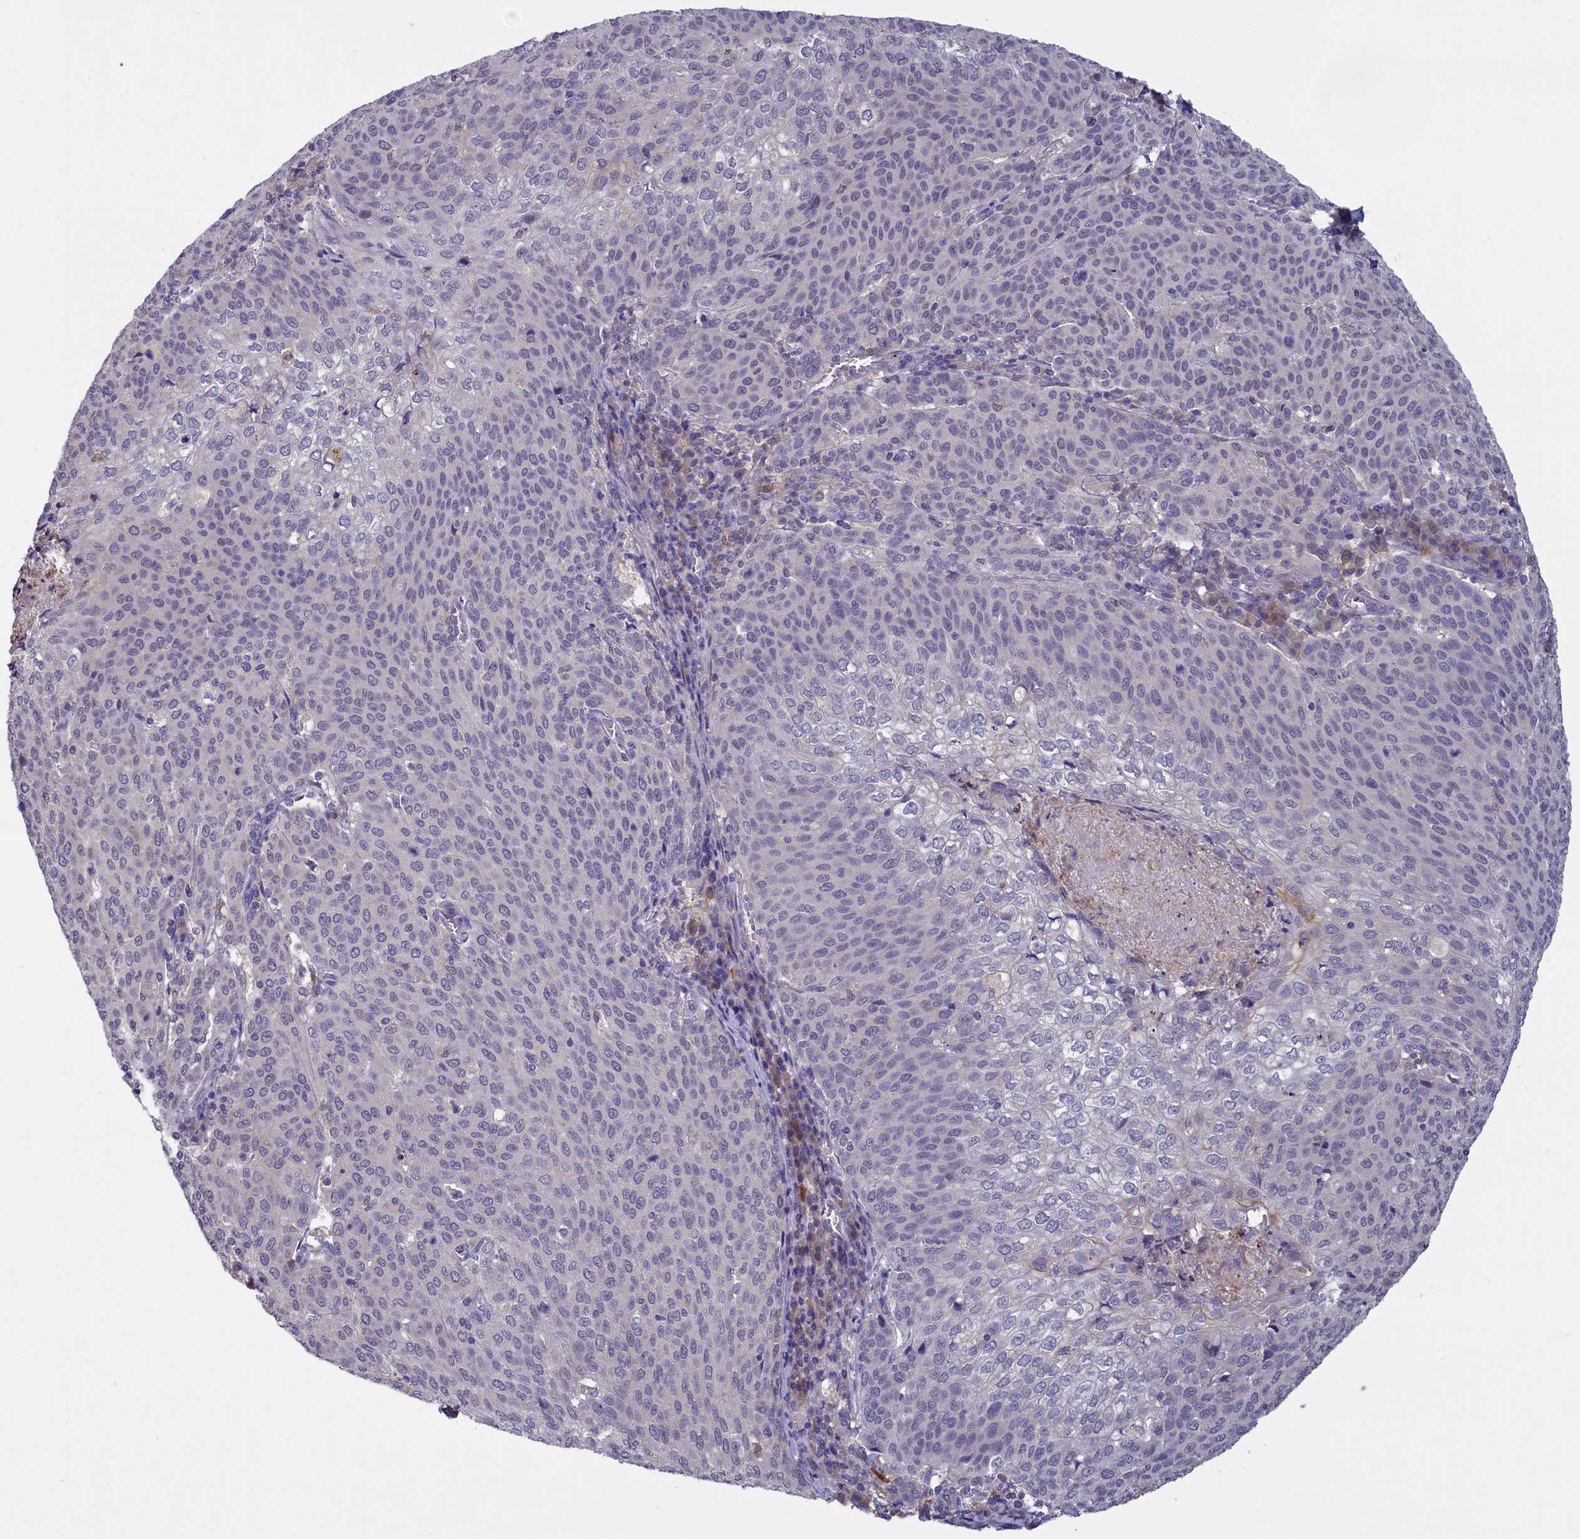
{"staining": {"intensity": "negative", "quantity": "none", "location": "none"}, "tissue": "cervical cancer", "cell_type": "Tumor cells", "image_type": "cancer", "snomed": [{"axis": "morphology", "description": "Squamous cell carcinoma, NOS"}, {"axis": "topography", "description": "Cervix"}], "caption": "Immunohistochemistry photomicrograph of neoplastic tissue: human cervical squamous cell carcinoma stained with DAB (3,3'-diaminobenzidine) displays no significant protein positivity in tumor cells.", "gene": "UCHL3", "patient": {"sex": "female", "age": 46}}